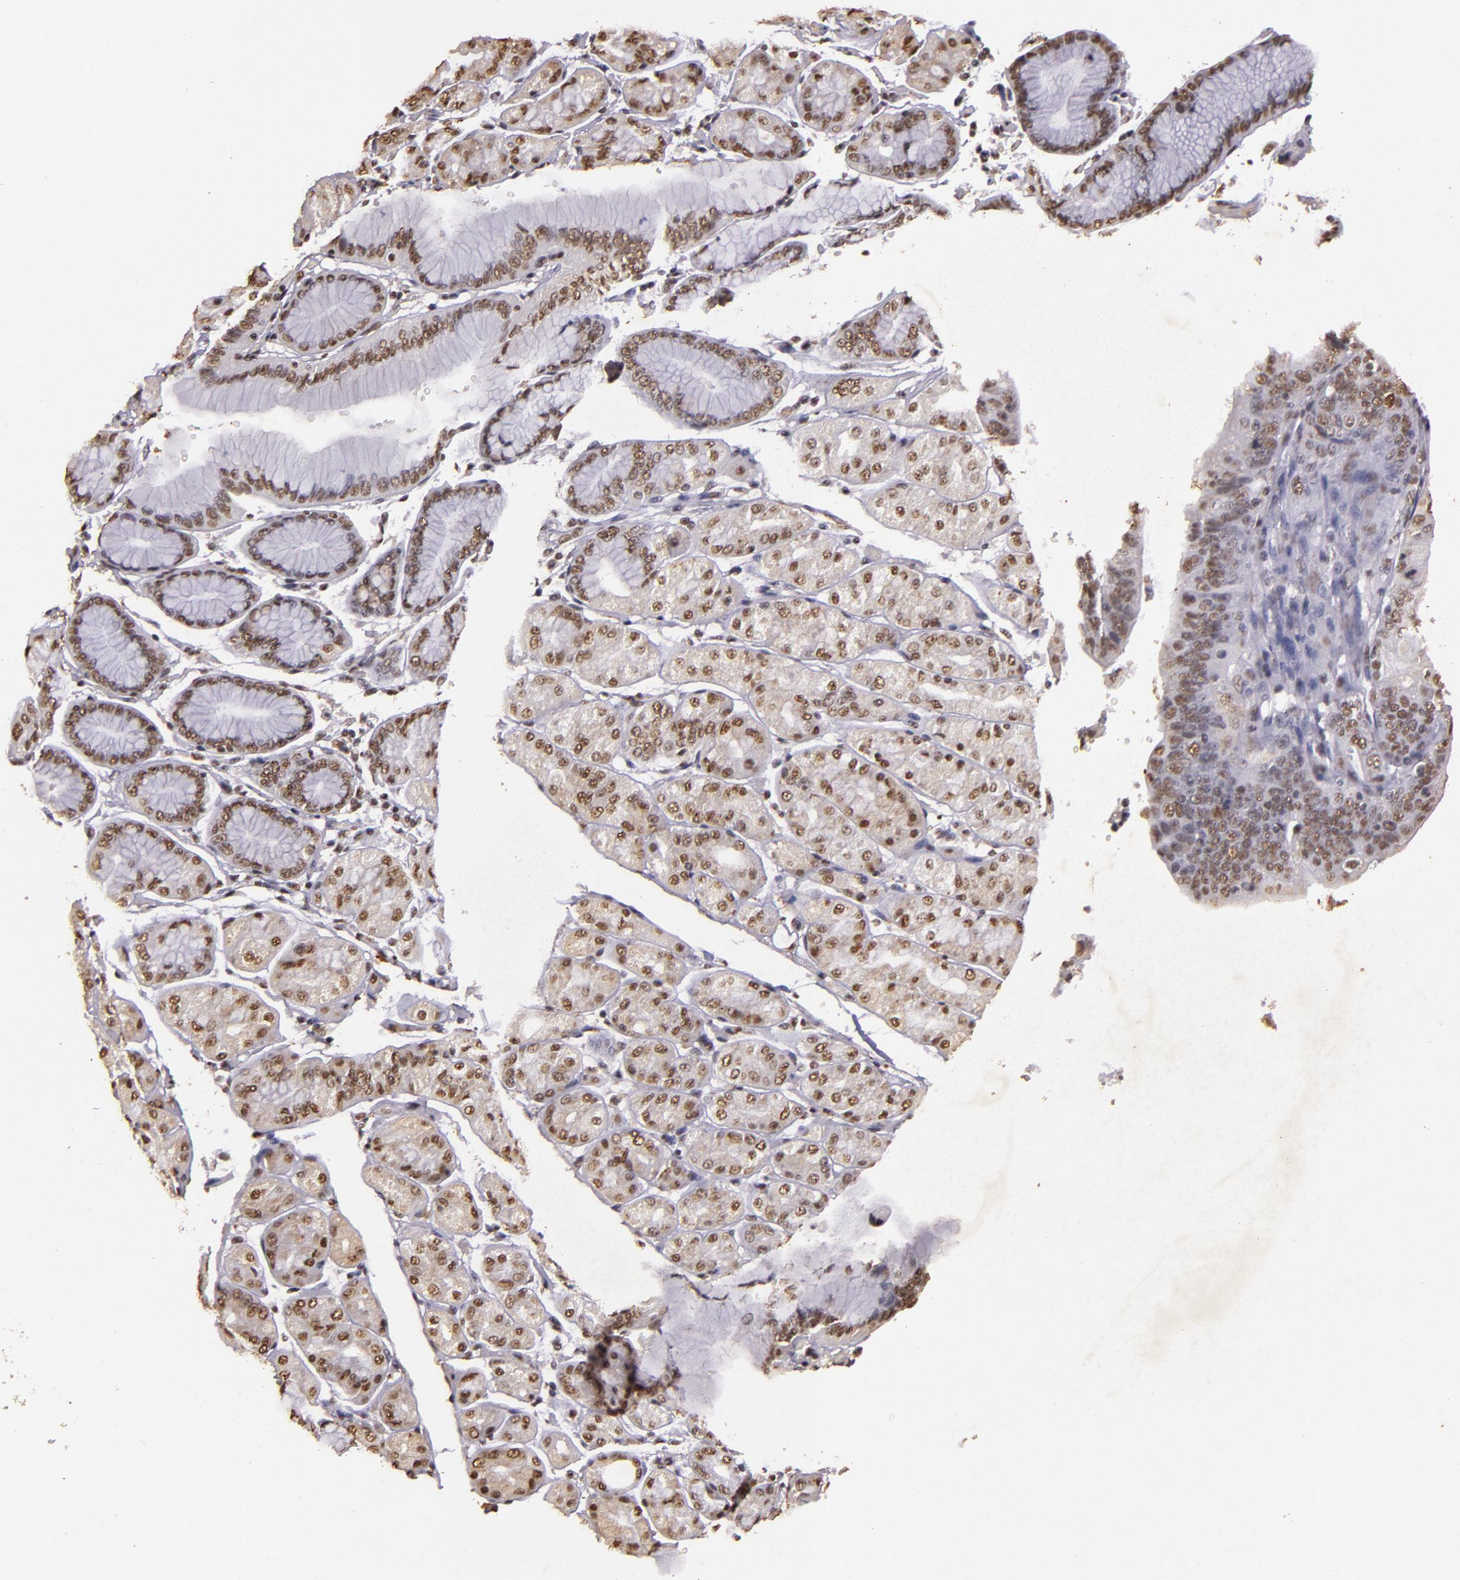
{"staining": {"intensity": "weak", "quantity": "25%-75%", "location": "nuclear"}, "tissue": "stomach cancer", "cell_type": "Tumor cells", "image_type": "cancer", "snomed": [{"axis": "morphology", "description": "Adenocarcinoma, NOS"}, {"axis": "topography", "description": "Stomach, upper"}], "caption": "Immunohistochemical staining of human stomach cancer (adenocarcinoma) displays low levels of weak nuclear protein staining in about 25%-75% of tumor cells.", "gene": "CBX3", "patient": {"sex": "female", "age": 50}}